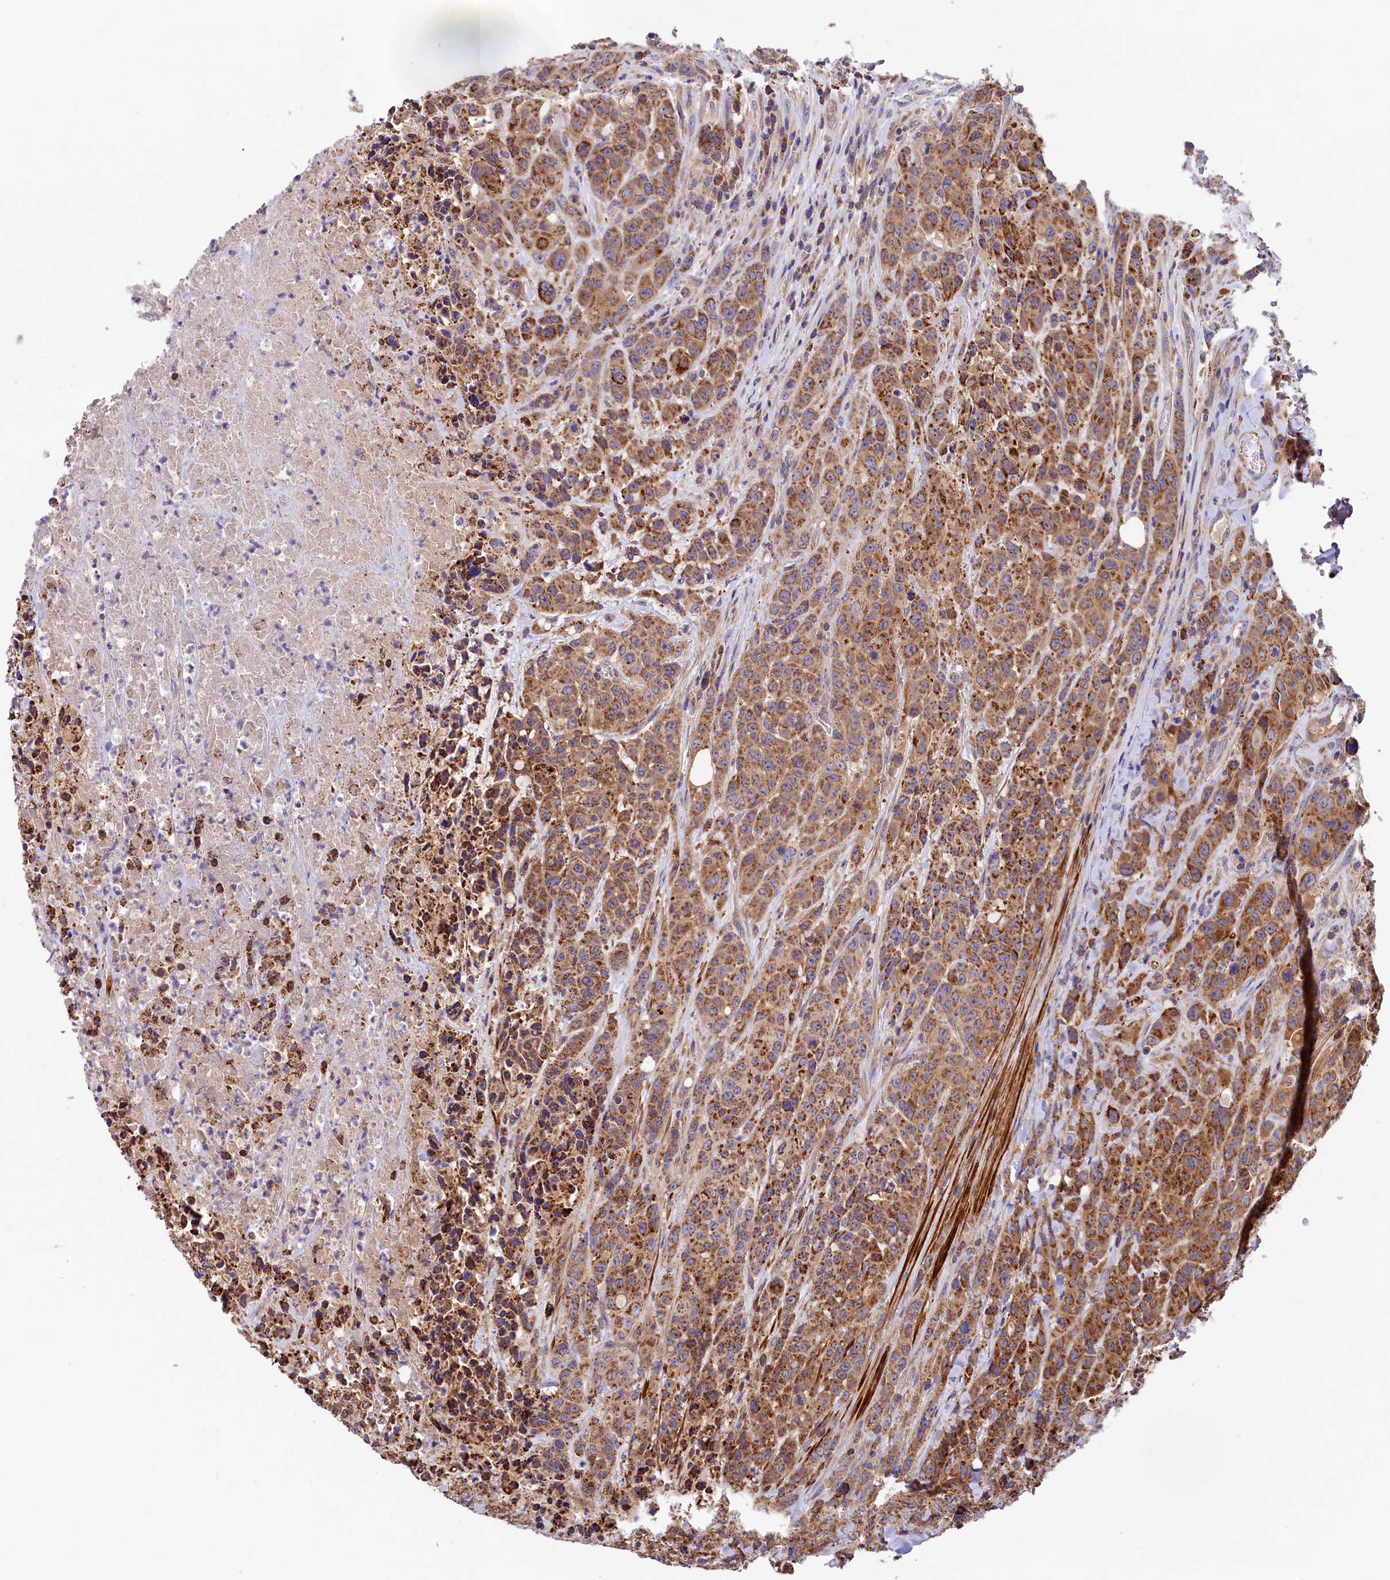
{"staining": {"intensity": "strong", "quantity": ">75%", "location": "cytoplasmic/membranous"}, "tissue": "colorectal cancer", "cell_type": "Tumor cells", "image_type": "cancer", "snomed": [{"axis": "morphology", "description": "Adenocarcinoma, NOS"}, {"axis": "topography", "description": "Colon"}], "caption": "There is high levels of strong cytoplasmic/membranous staining in tumor cells of adenocarcinoma (colorectal), as demonstrated by immunohistochemical staining (brown color).", "gene": "CIAO3", "patient": {"sex": "male", "age": 62}}